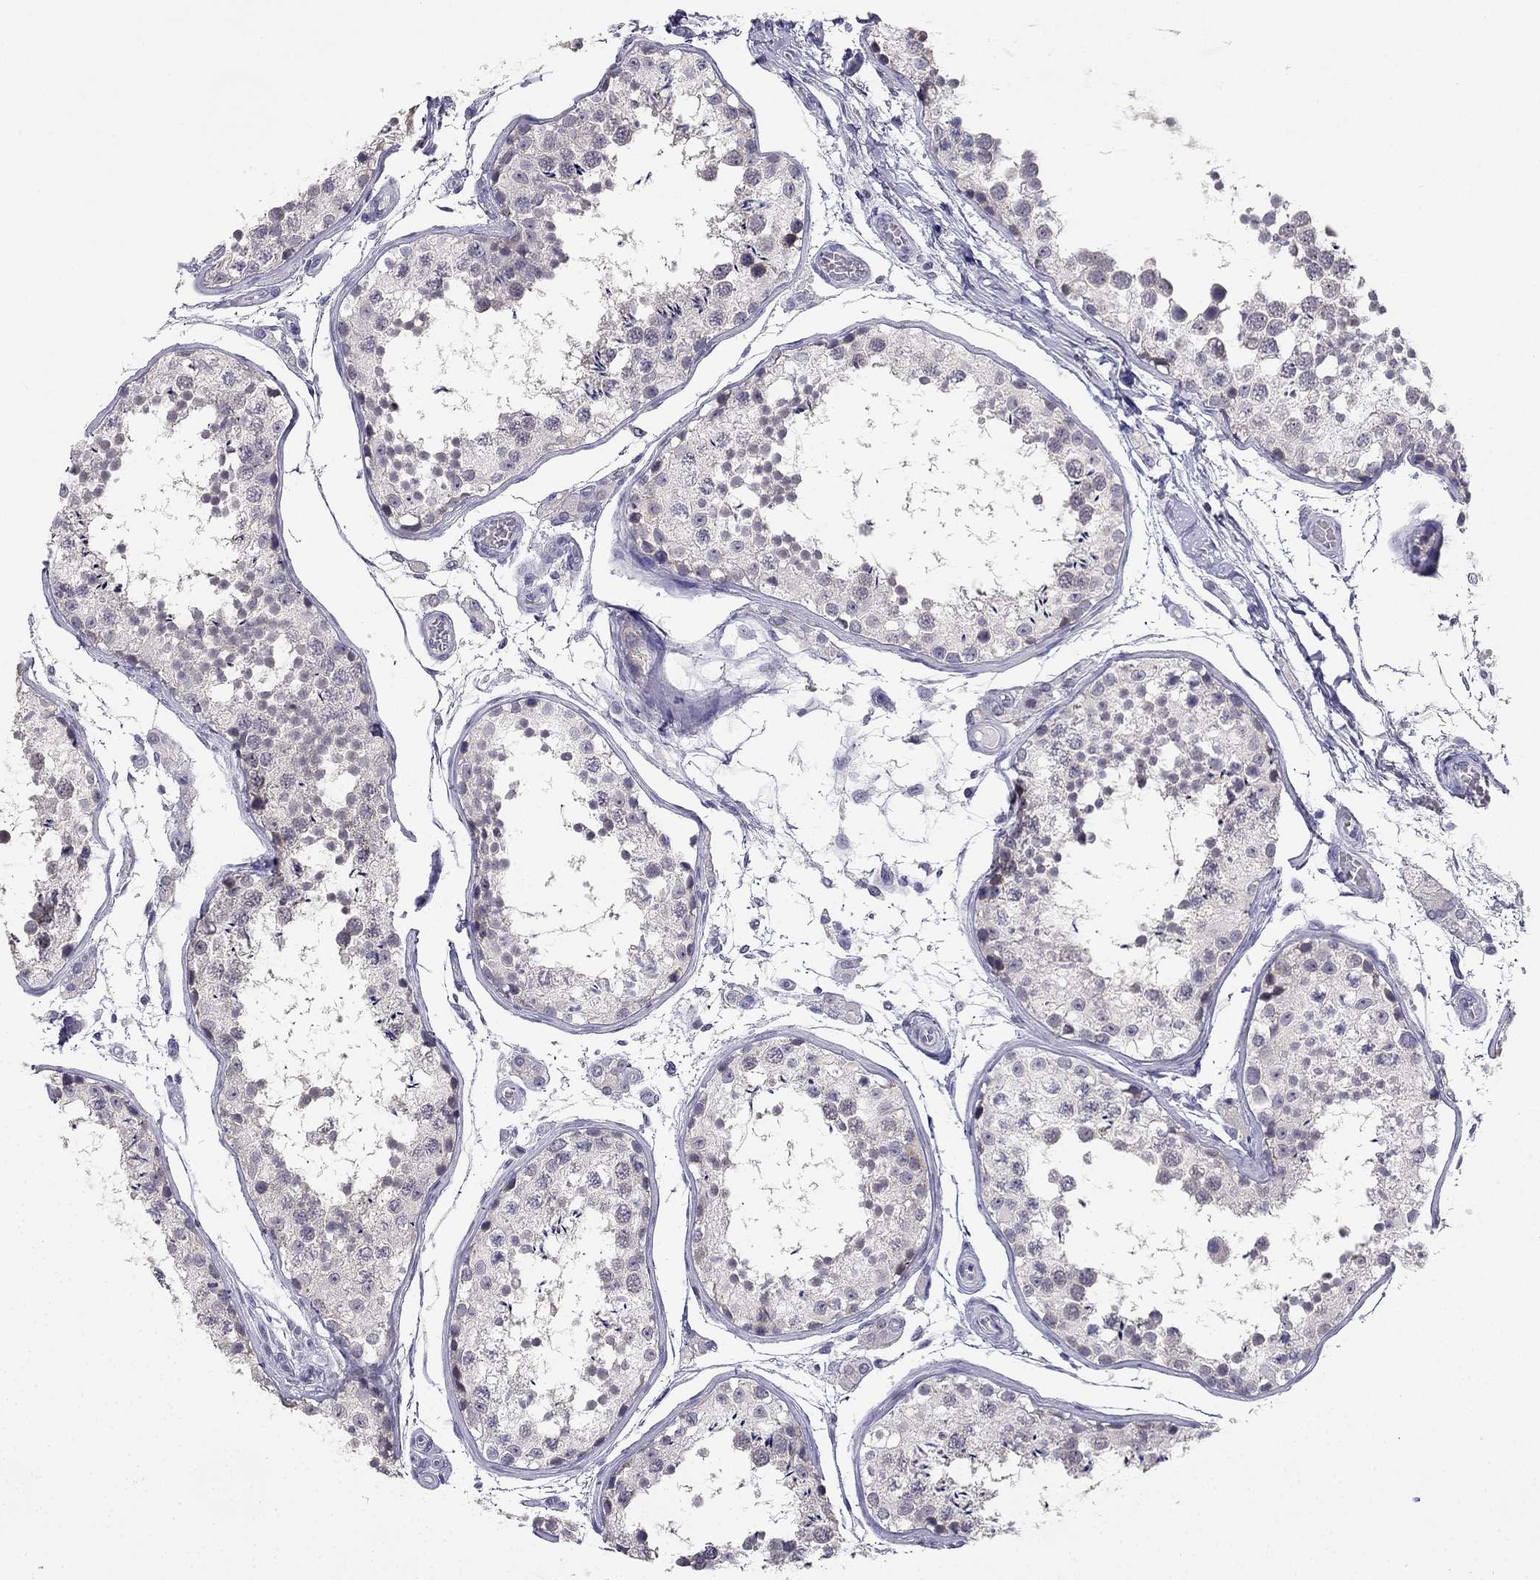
{"staining": {"intensity": "weak", "quantity": "<25%", "location": "cytoplasmic/membranous"}, "tissue": "testis", "cell_type": "Cells in seminiferous ducts", "image_type": "normal", "snomed": [{"axis": "morphology", "description": "Normal tissue, NOS"}, {"axis": "topography", "description": "Testis"}], "caption": "High power microscopy image of an IHC image of benign testis, revealing no significant expression in cells in seminiferous ducts.", "gene": "C16orf89", "patient": {"sex": "male", "age": 29}}